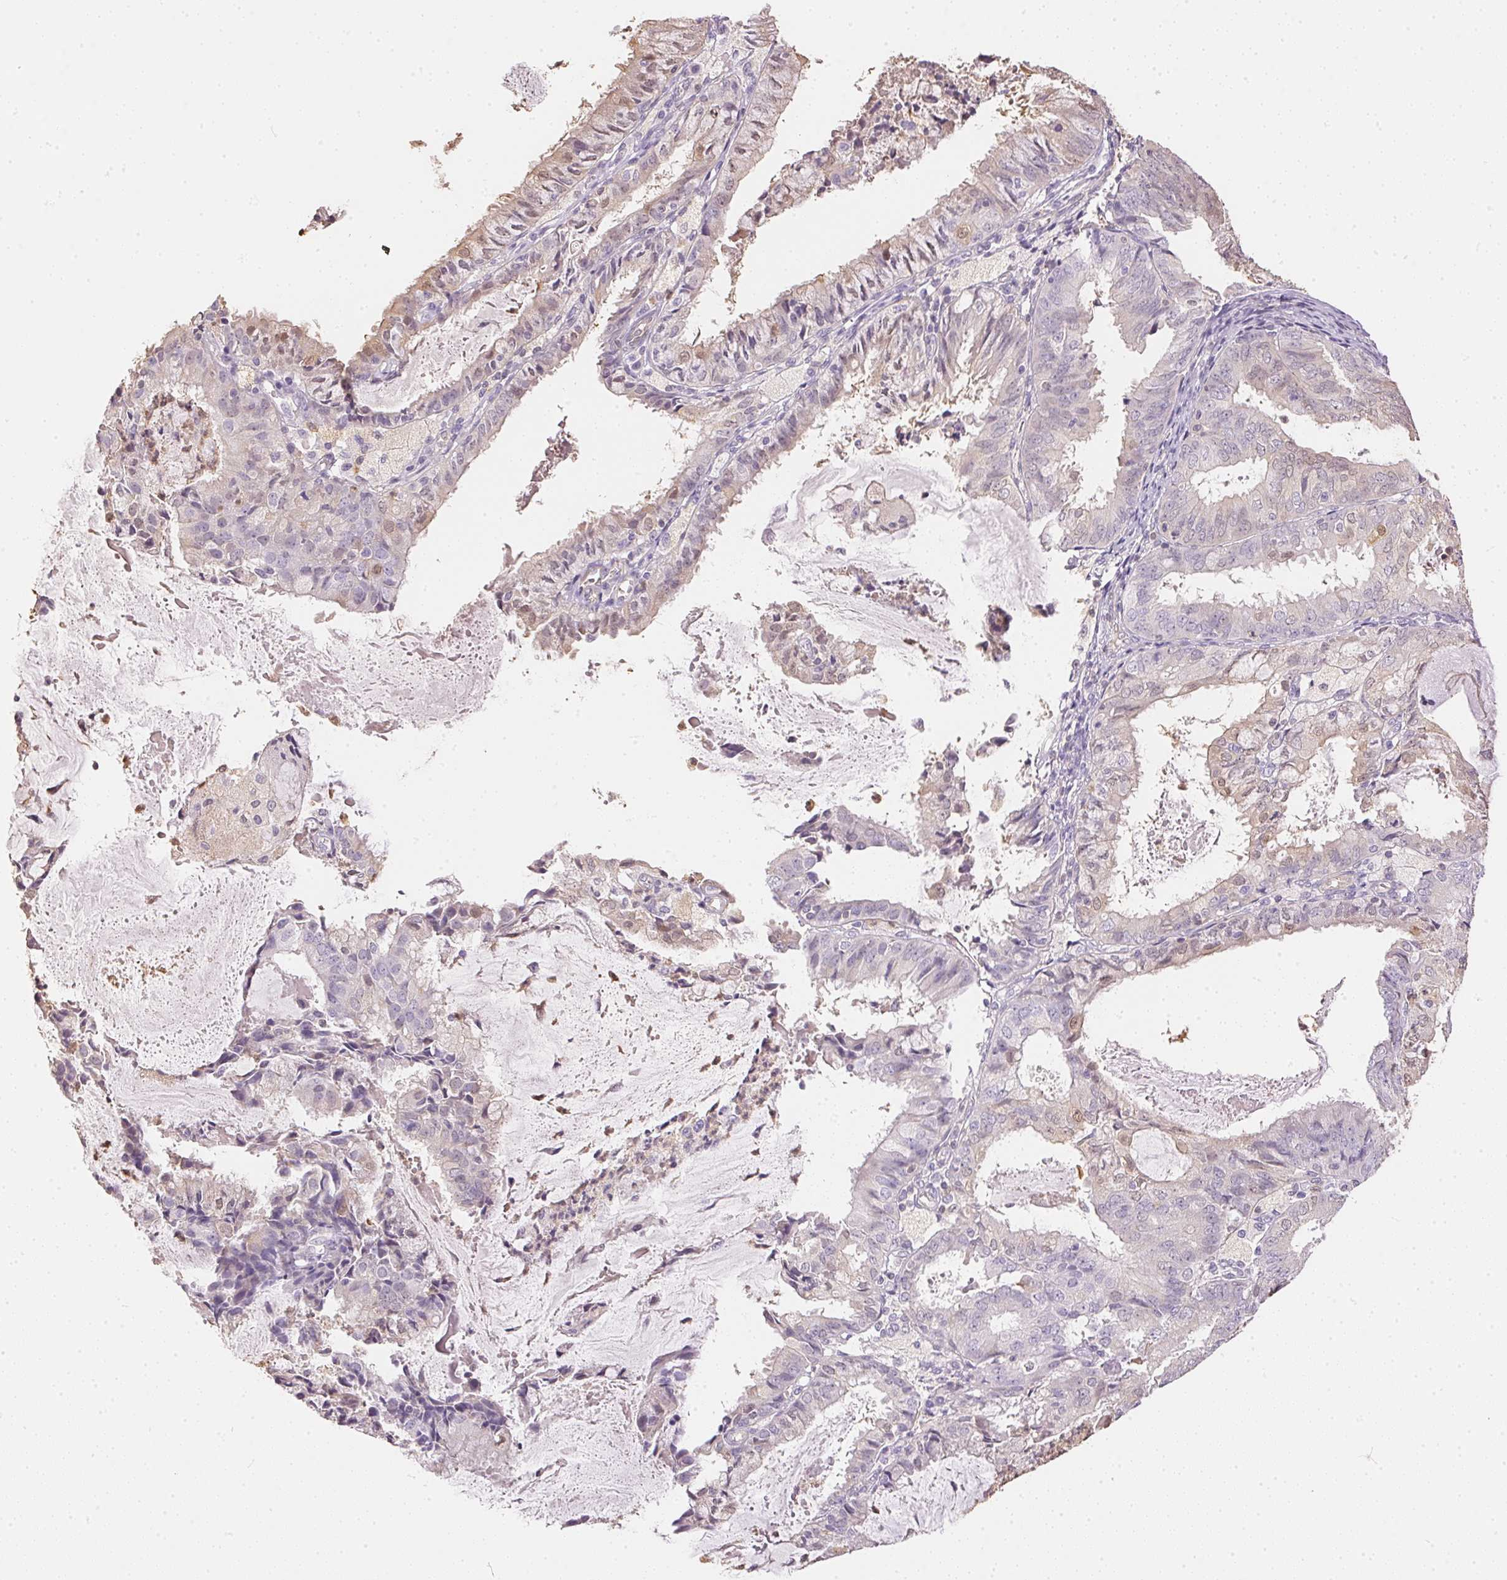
{"staining": {"intensity": "weak", "quantity": "<25%", "location": "cytoplasmic/membranous"}, "tissue": "endometrial cancer", "cell_type": "Tumor cells", "image_type": "cancer", "snomed": [{"axis": "morphology", "description": "Adenocarcinoma, NOS"}, {"axis": "topography", "description": "Endometrium"}], "caption": "High power microscopy image of an immunohistochemistry micrograph of endometrial cancer, revealing no significant positivity in tumor cells.", "gene": "S100A3", "patient": {"sex": "female", "age": 57}}